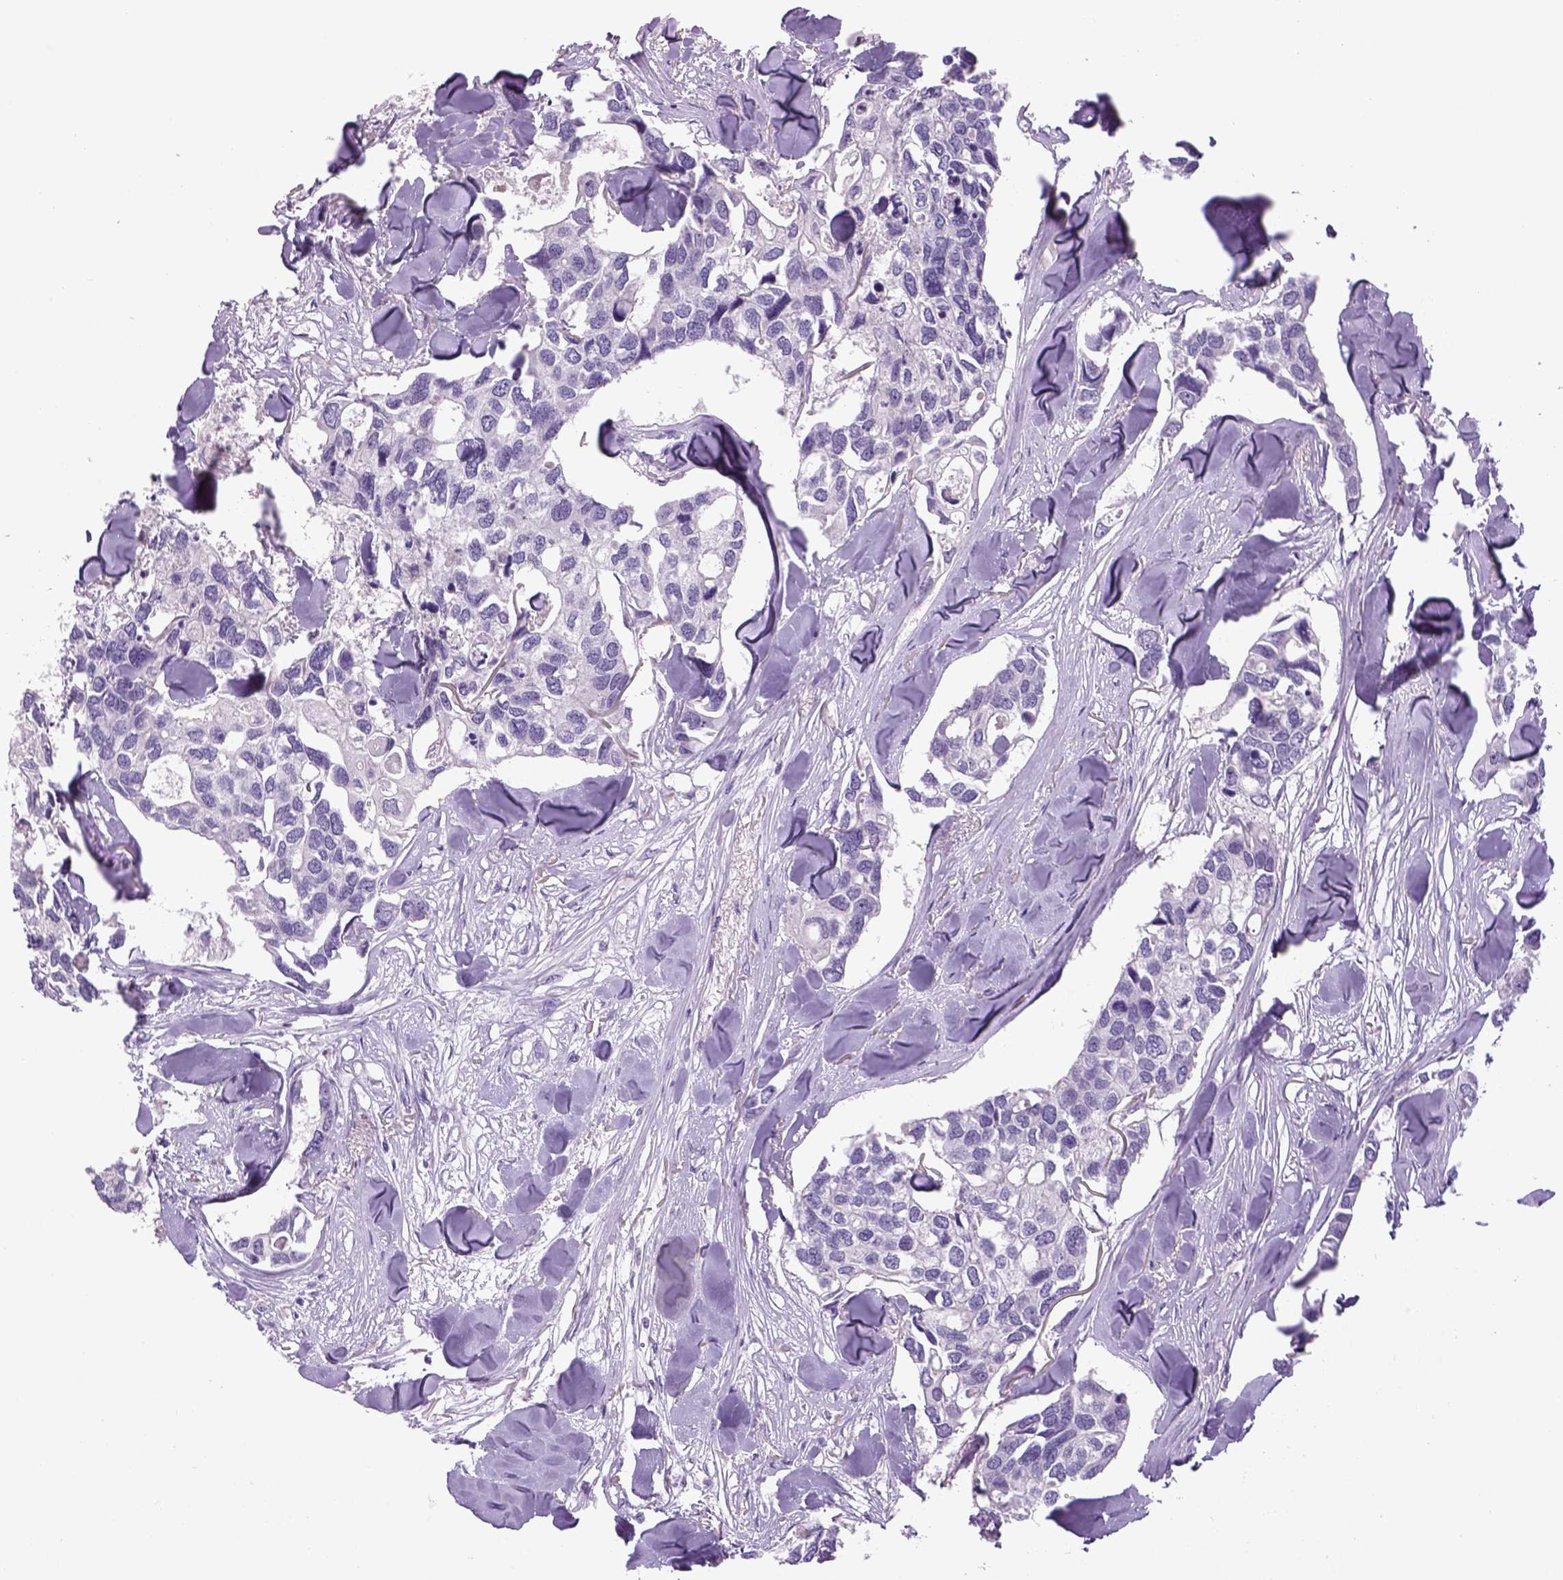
{"staining": {"intensity": "negative", "quantity": "none", "location": "none"}, "tissue": "breast cancer", "cell_type": "Tumor cells", "image_type": "cancer", "snomed": [{"axis": "morphology", "description": "Duct carcinoma"}, {"axis": "topography", "description": "Breast"}], "caption": "An image of human breast cancer is negative for staining in tumor cells.", "gene": "DBH", "patient": {"sex": "female", "age": 83}}